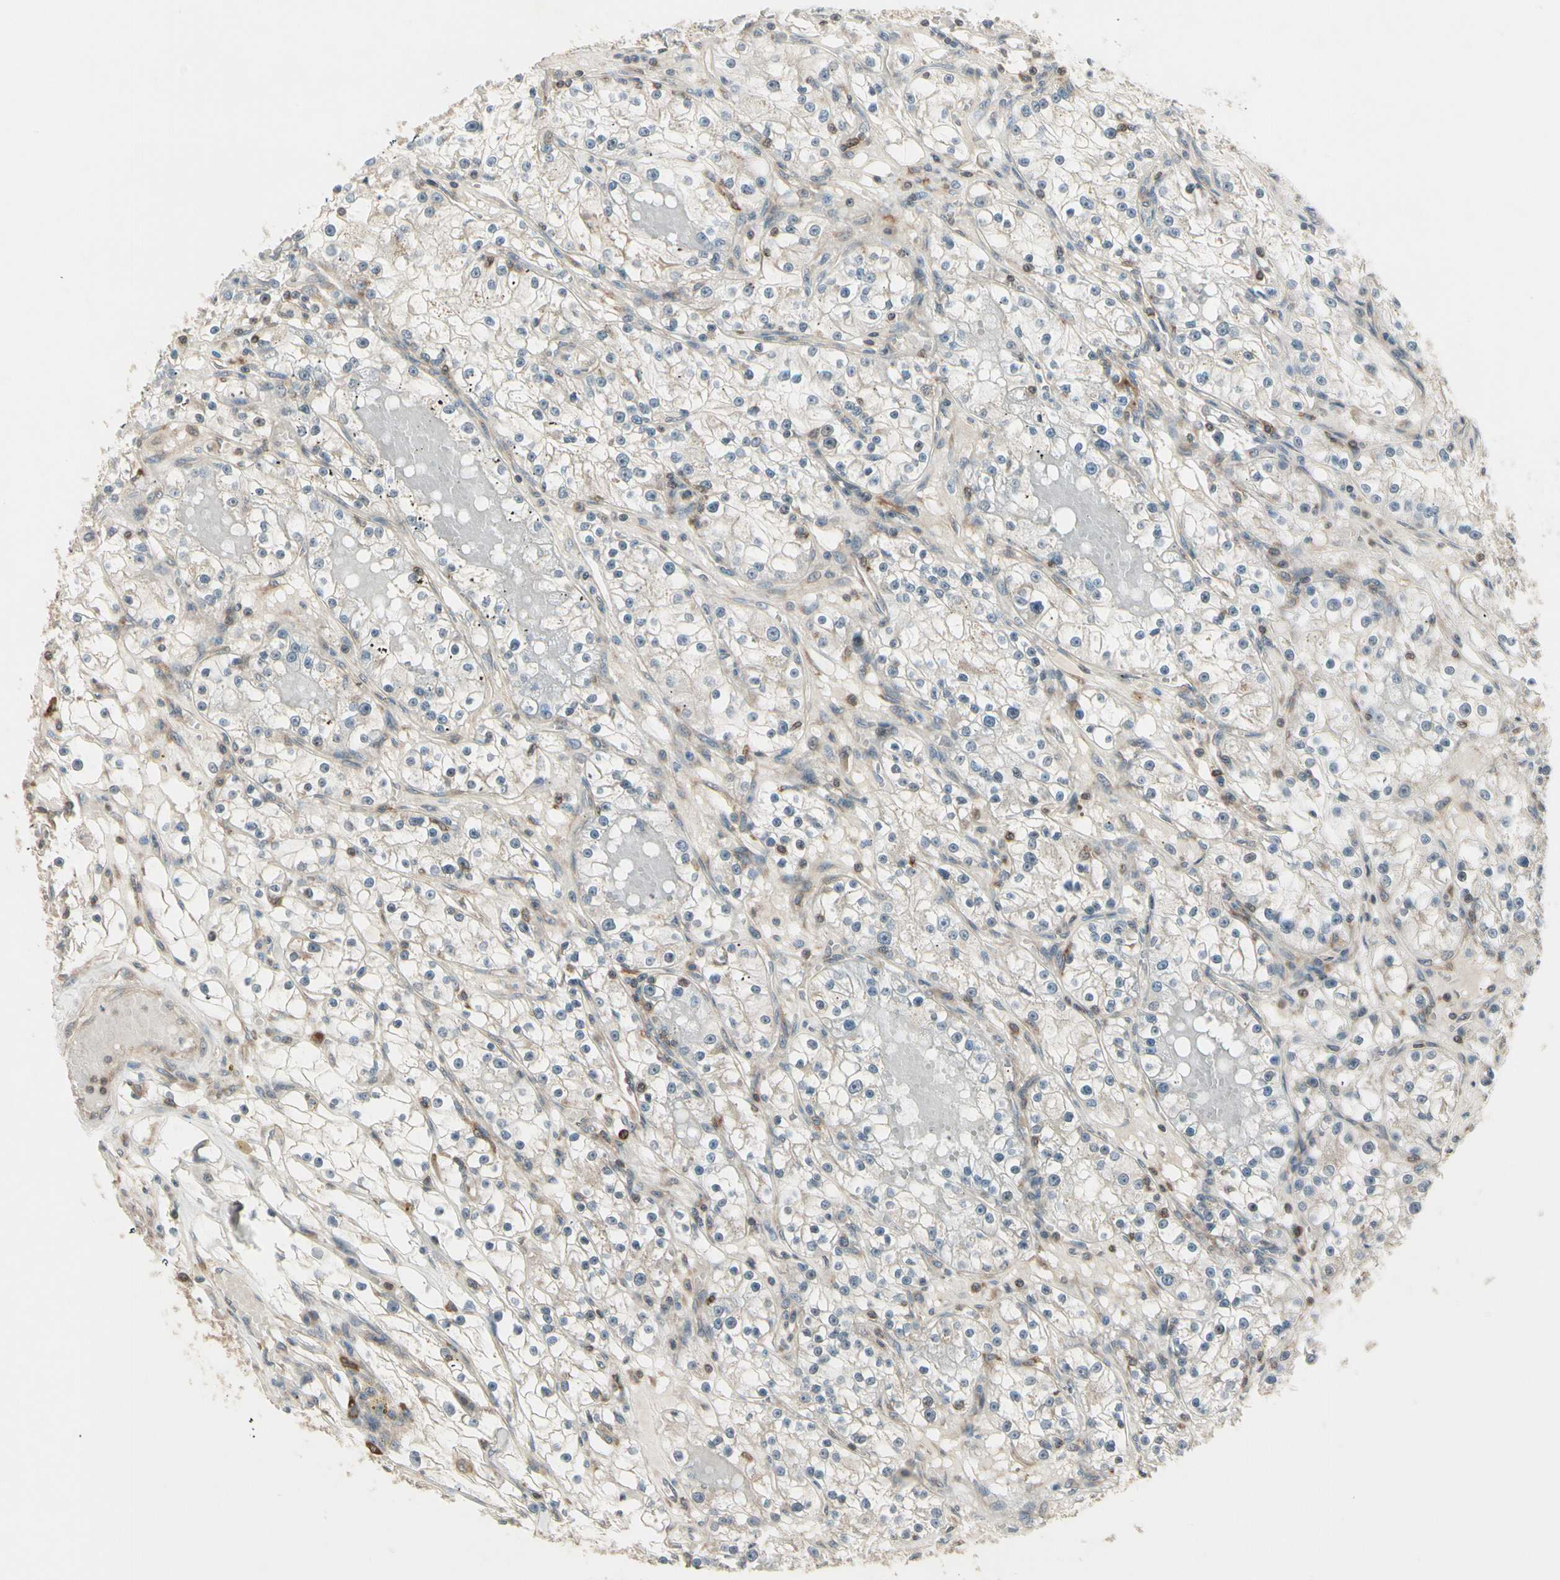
{"staining": {"intensity": "weak", "quantity": "25%-75%", "location": "cytoplasmic/membranous"}, "tissue": "renal cancer", "cell_type": "Tumor cells", "image_type": "cancer", "snomed": [{"axis": "morphology", "description": "Adenocarcinoma, NOS"}, {"axis": "topography", "description": "Kidney"}], "caption": "Renal cancer tissue reveals weak cytoplasmic/membranous staining in approximately 25%-75% of tumor cells", "gene": "OXSR1", "patient": {"sex": "male", "age": 56}}